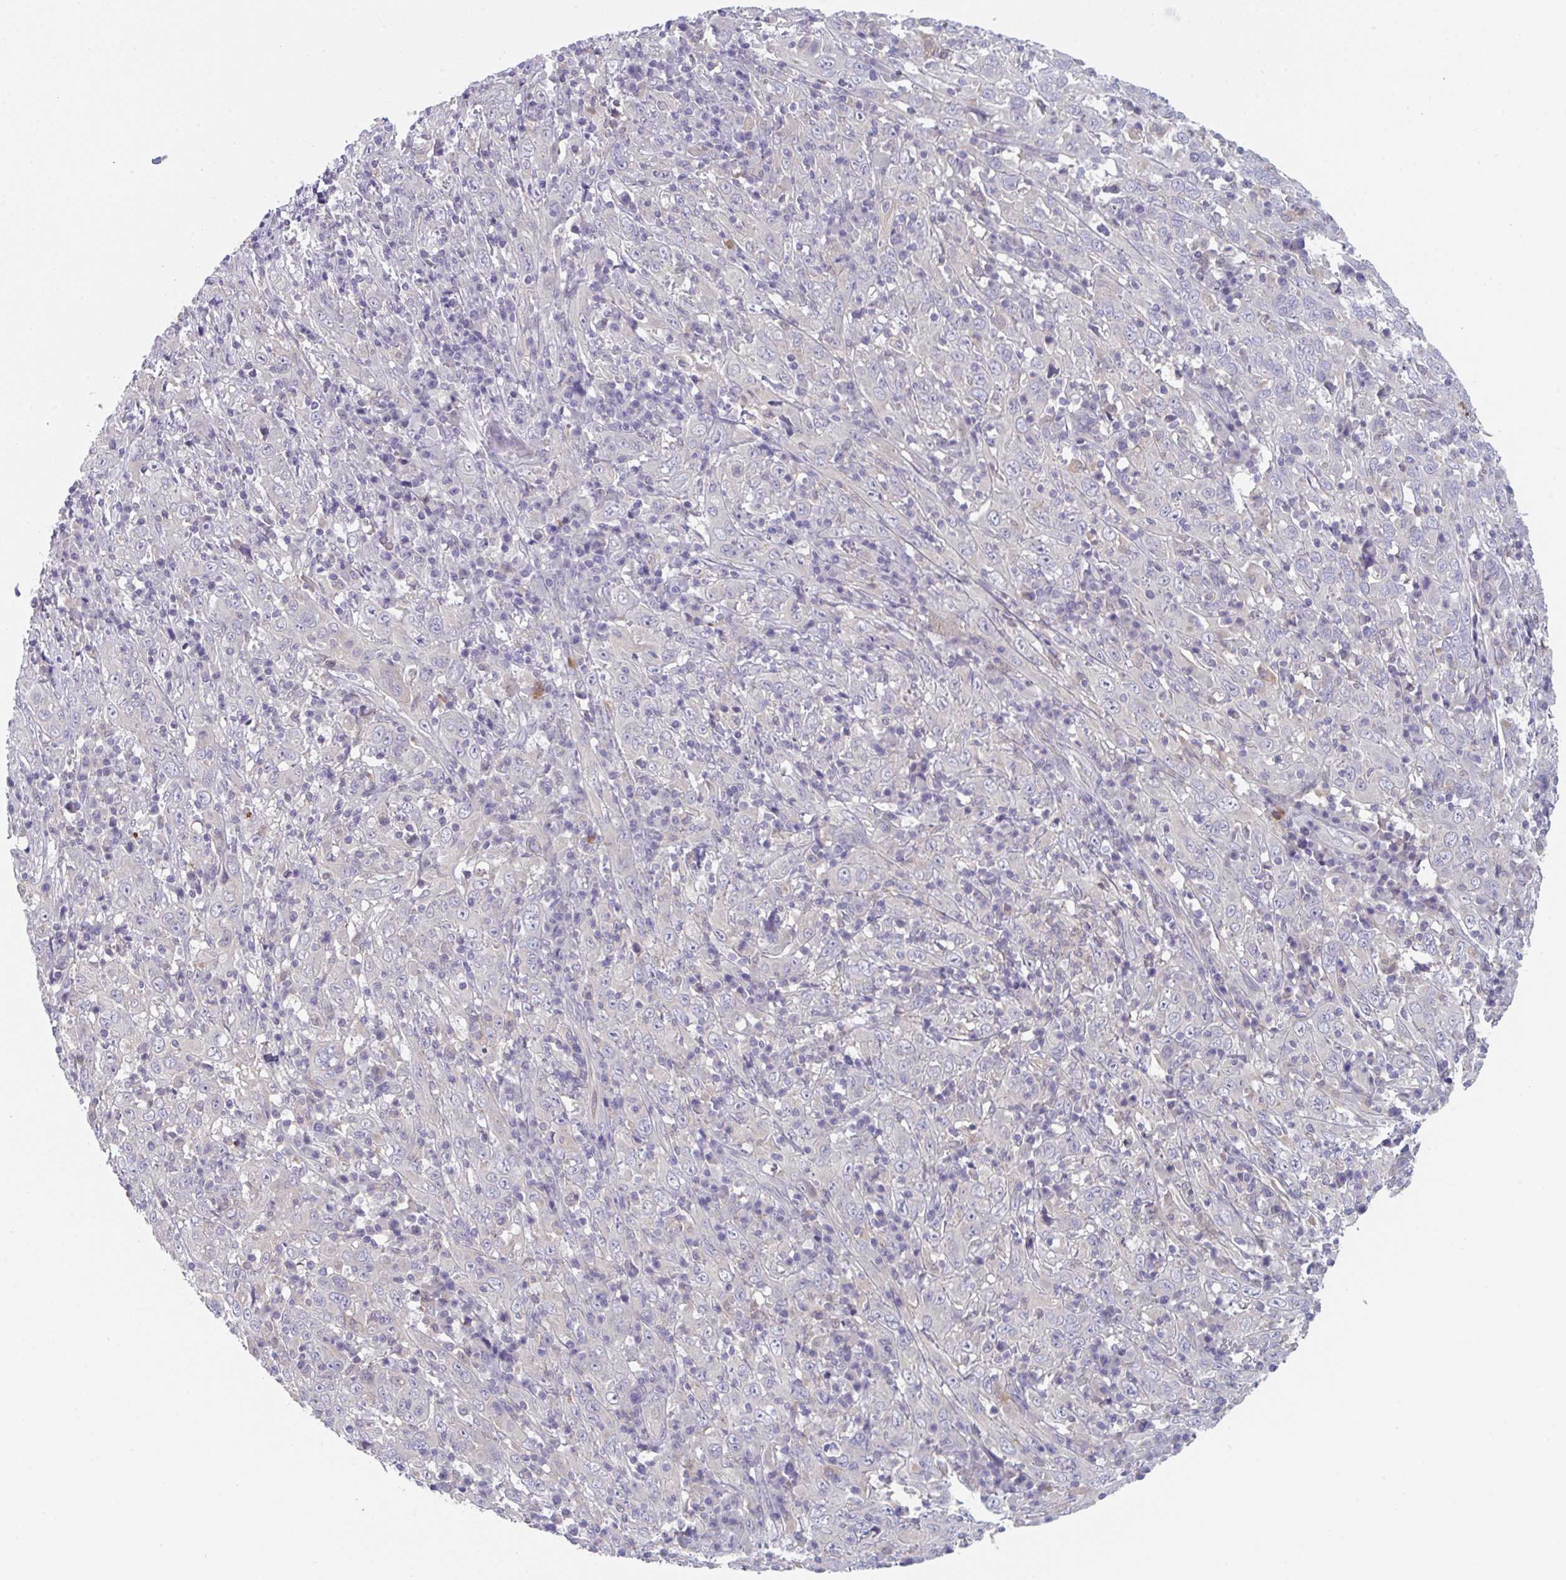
{"staining": {"intensity": "negative", "quantity": "none", "location": "none"}, "tissue": "cervical cancer", "cell_type": "Tumor cells", "image_type": "cancer", "snomed": [{"axis": "morphology", "description": "Squamous cell carcinoma, NOS"}, {"axis": "topography", "description": "Cervix"}], "caption": "Cervical cancer (squamous cell carcinoma) was stained to show a protein in brown. There is no significant expression in tumor cells.", "gene": "PTPRD", "patient": {"sex": "female", "age": 46}}